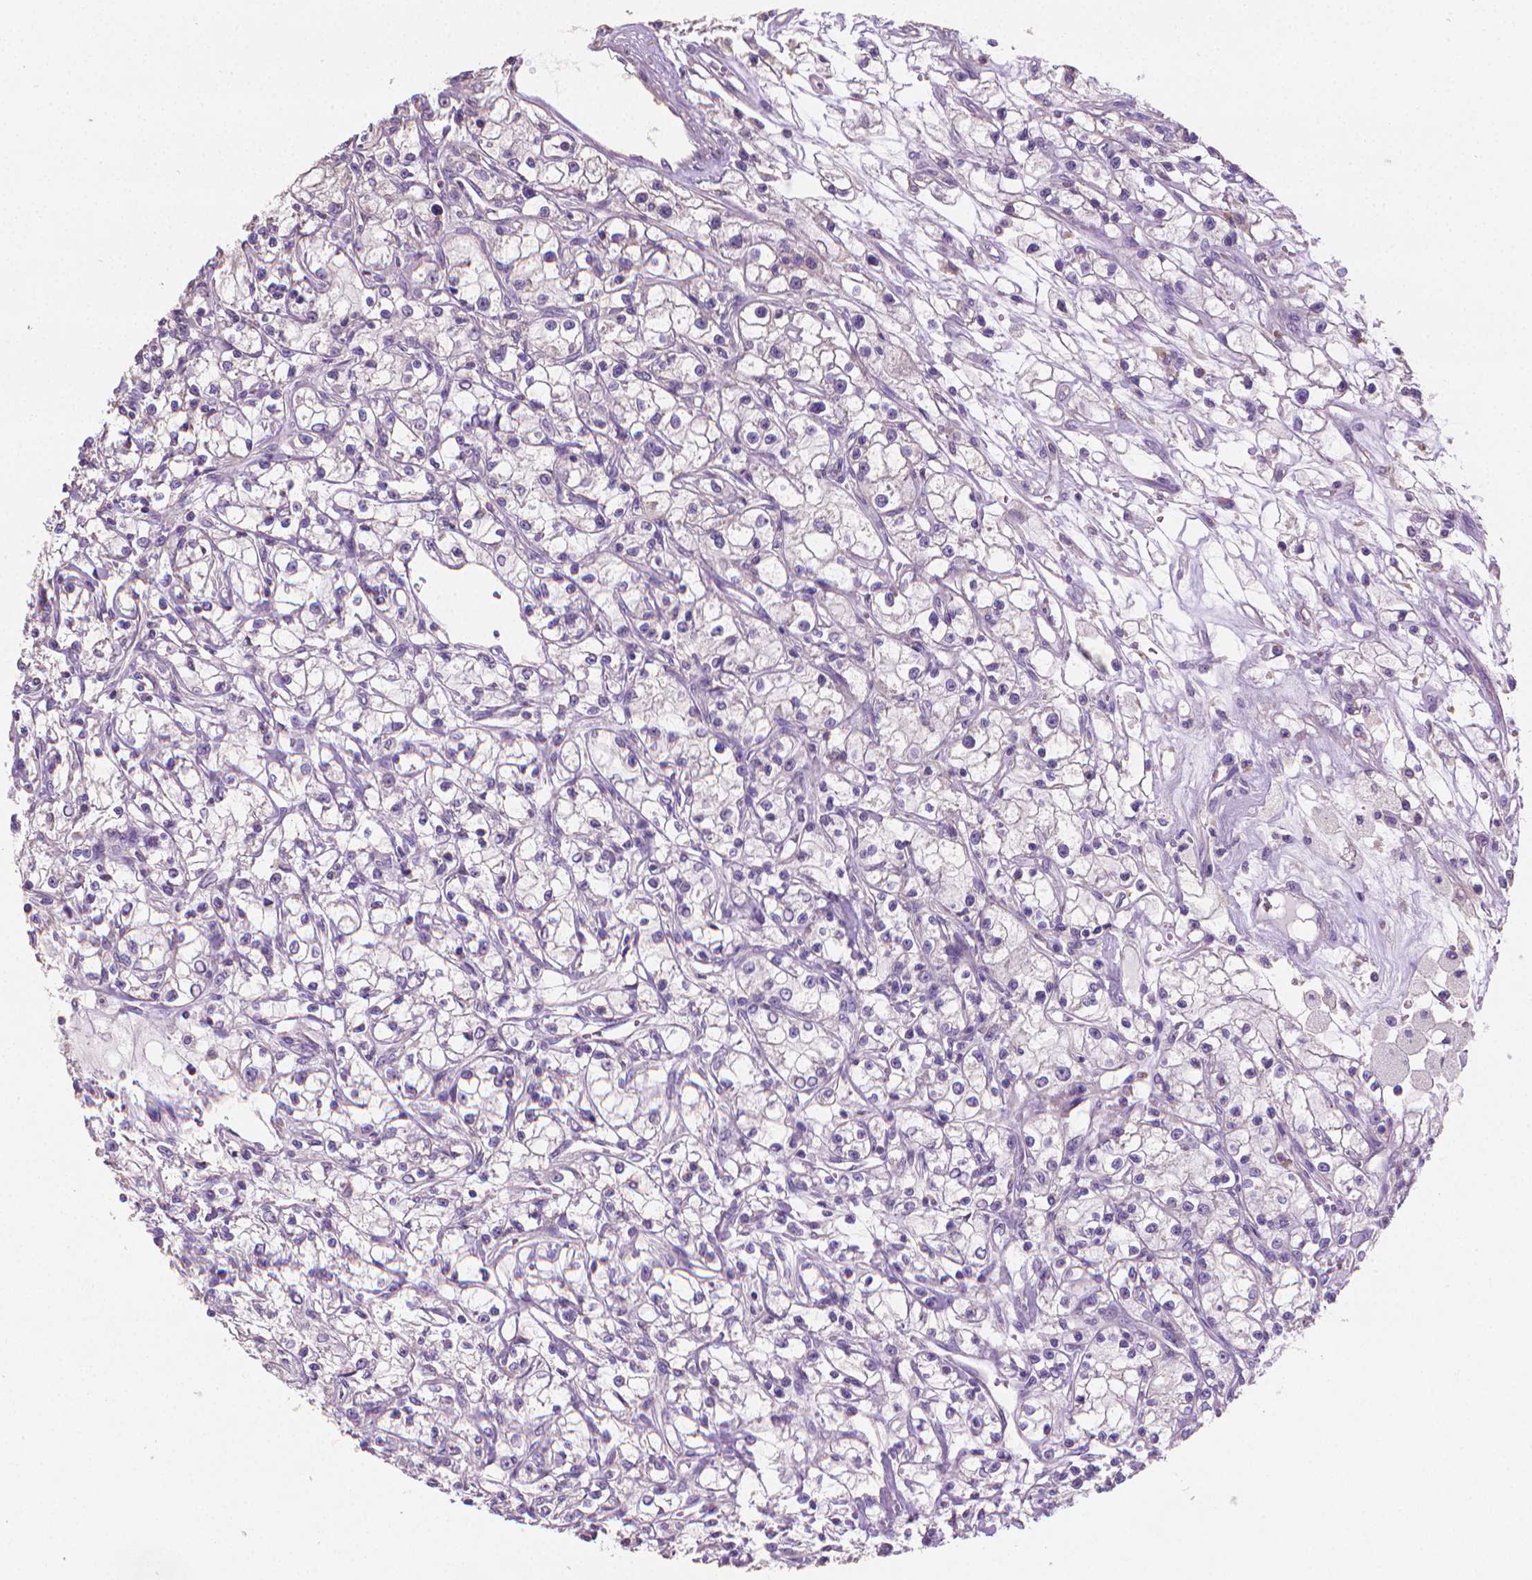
{"staining": {"intensity": "negative", "quantity": "none", "location": "none"}, "tissue": "renal cancer", "cell_type": "Tumor cells", "image_type": "cancer", "snomed": [{"axis": "morphology", "description": "Adenocarcinoma, NOS"}, {"axis": "topography", "description": "Kidney"}], "caption": "Immunohistochemical staining of human renal adenocarcinoma exhibits no significant expression in tumor cells.", "gene": "CATIP", "patient": {"sex": "female", "age": 59}}